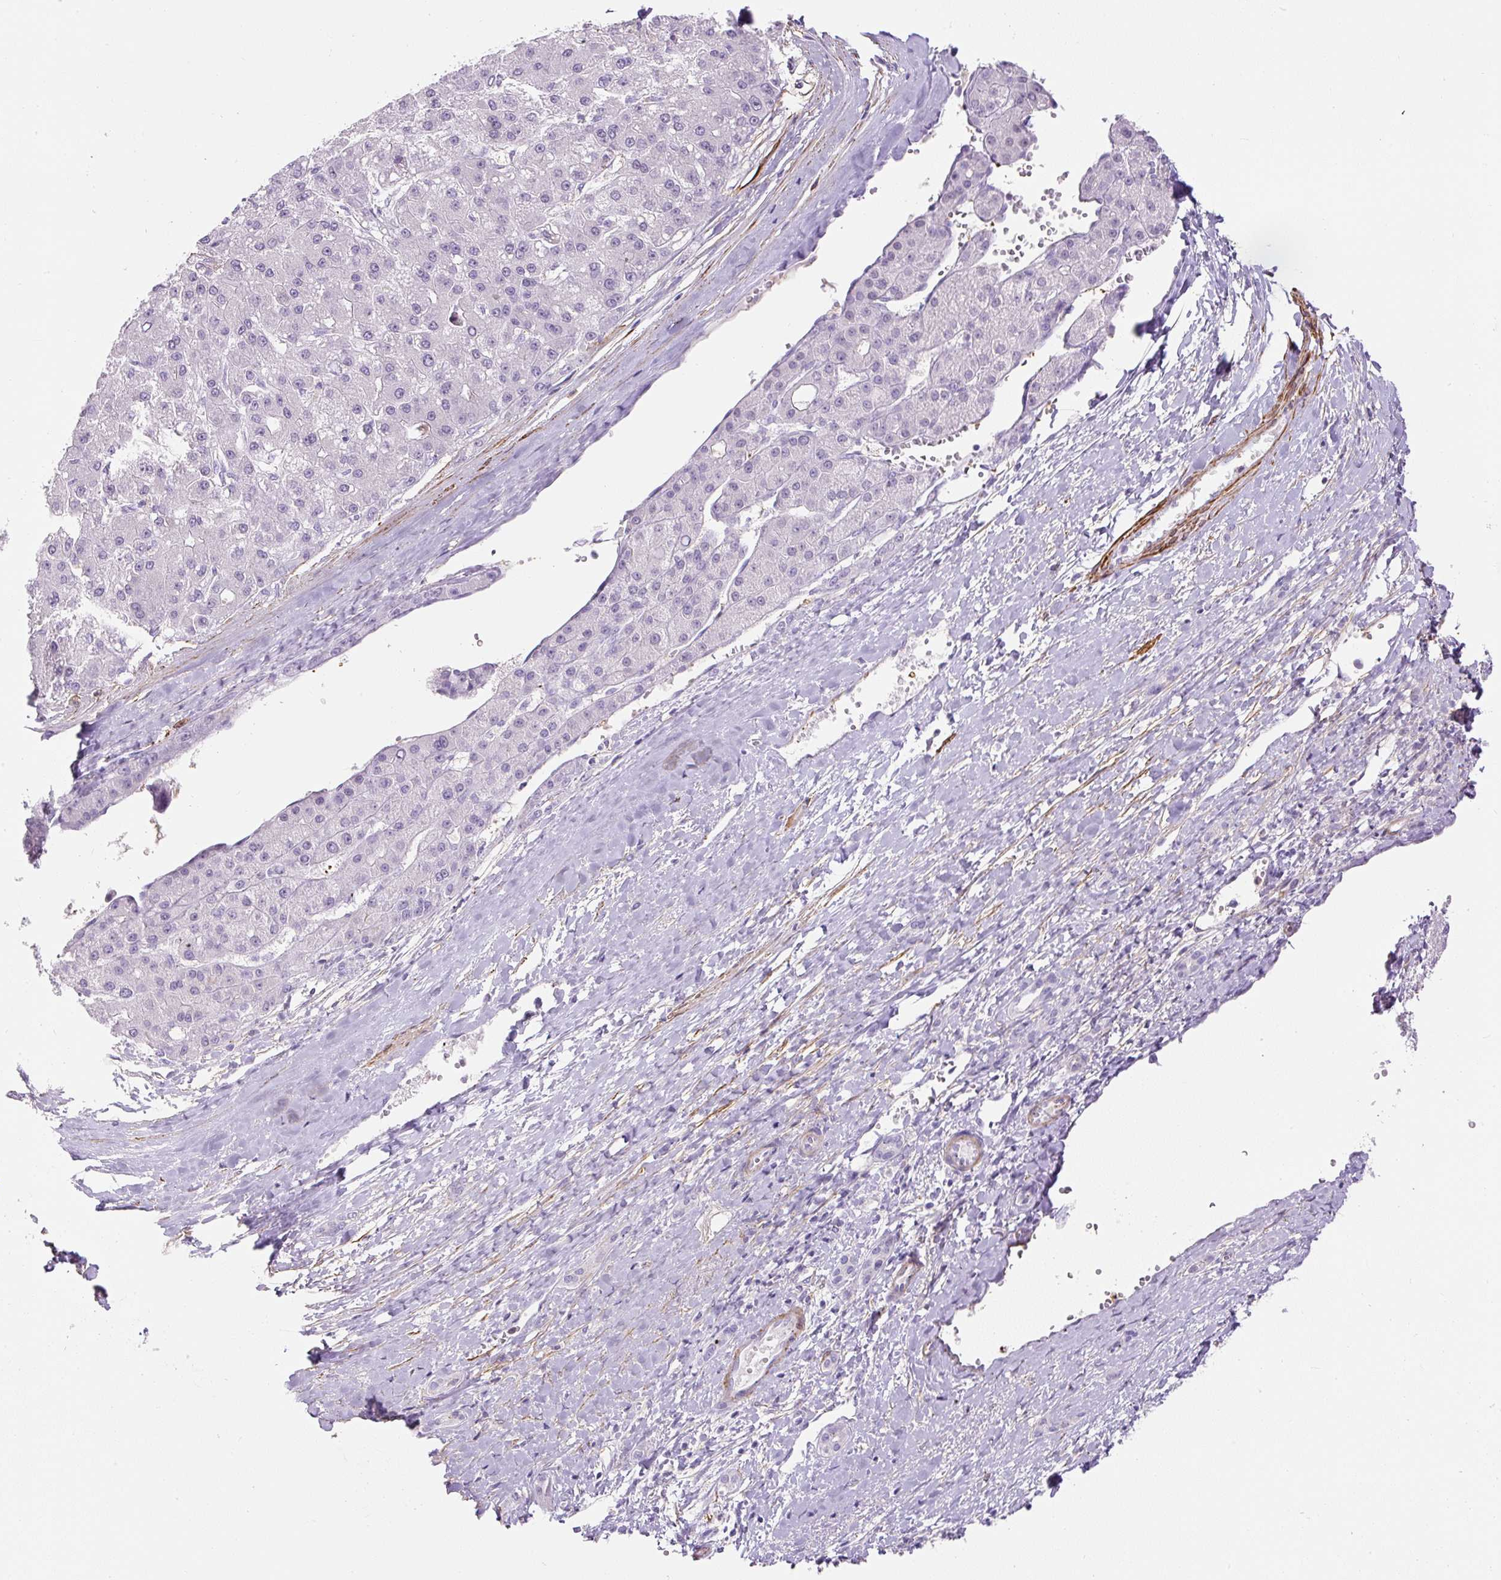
{"staining": {"intensity": "negative", "quantity": "none", "location": "none"}, "tissue": "liver cancer", "cell_type": "Tumor cells", "image_type": "cancer", "snomed": [{"axis": "morphology", "description": "Carcinoma, Hepatocellular, NOS"}, {"axis": "topography", "description": "Liver"}], "caption": "Tumor cells show no significant expression in hepatocellular carcinoma (liver).", "gene": "B3GALT5", "patient": {"sex": "male", "age": 67}}